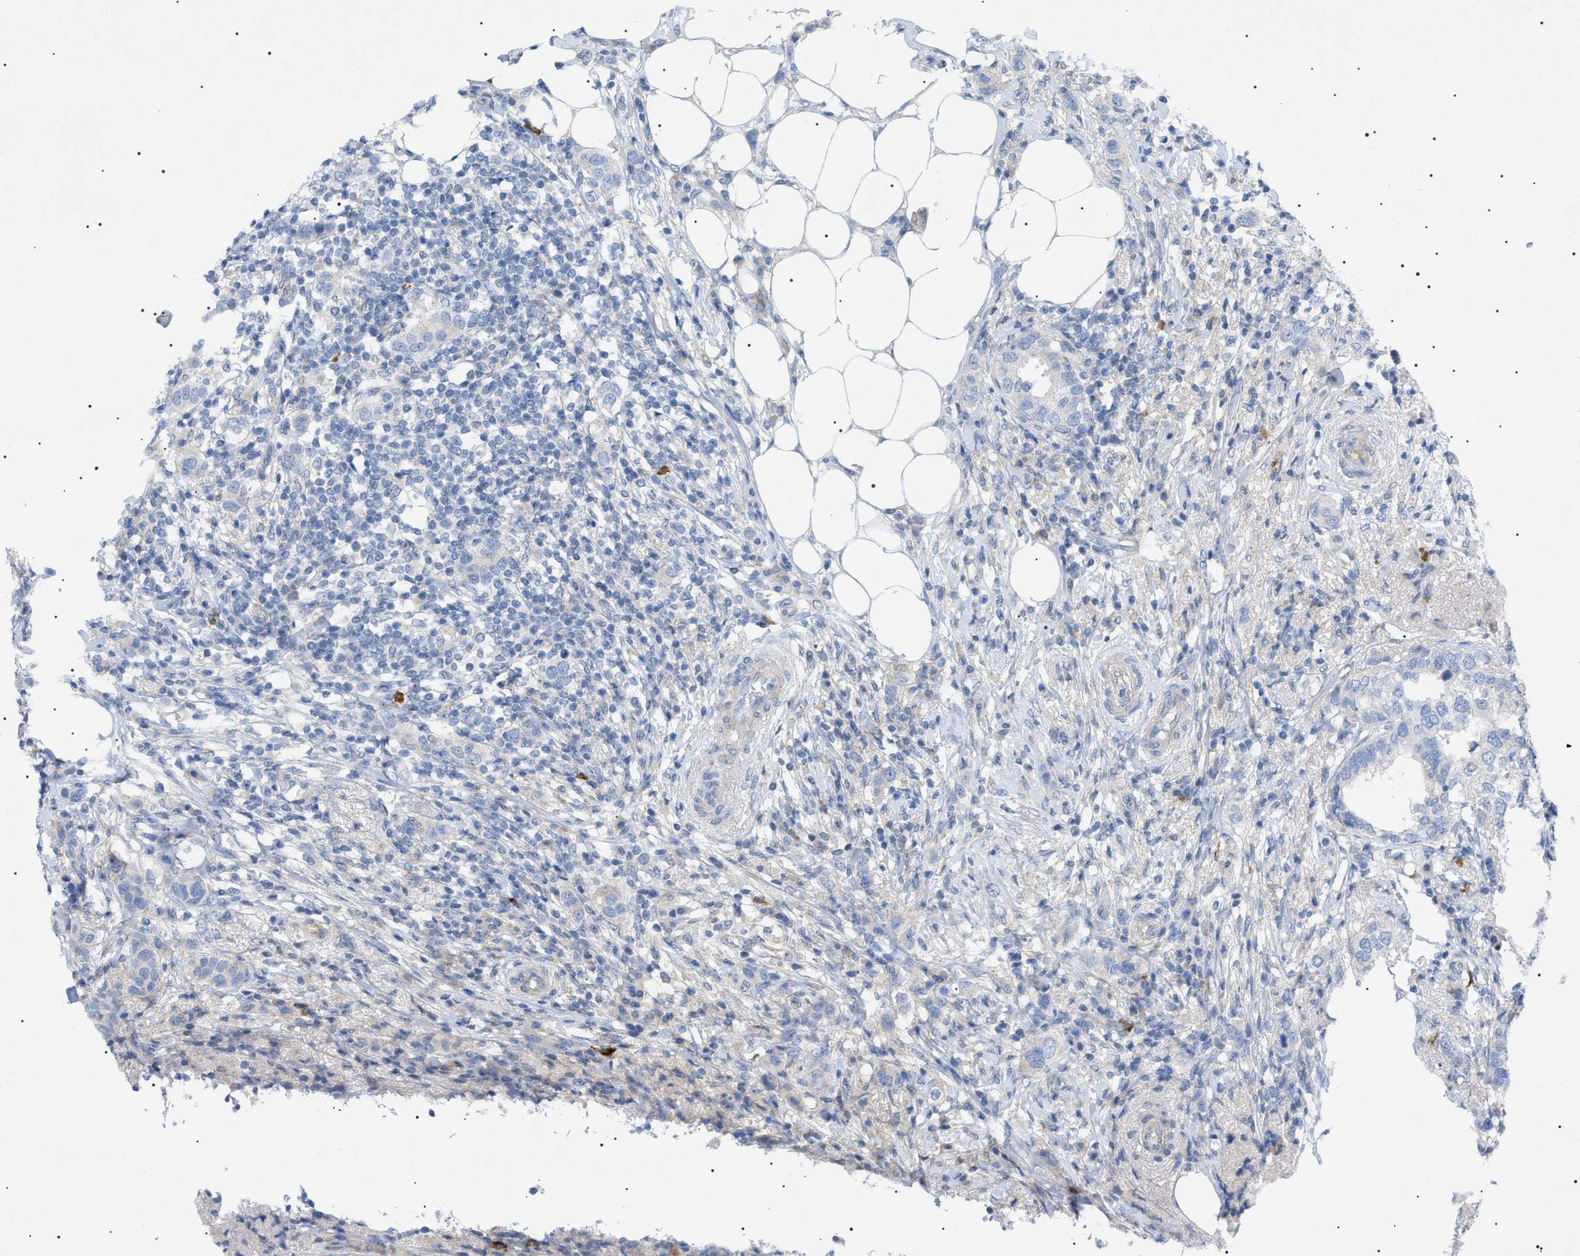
{"staining": {"intensity": "negative", "quantity": "none", "location": "none"}, "tissue": "breast cancer", "cell_type": "Tumor cells", "image_type": "cancer", "snomed": [{"axis": "morphology", "description": "Duct carcinoma"}, {"axis": "topography", "description": "Breast"}], "caption": "IHC of breast infiltrating ductal carcinoma displays no positivity in tumor cells.", "gene": "ADAMTS1", "patient": {"sex": "female", "age": 50}}